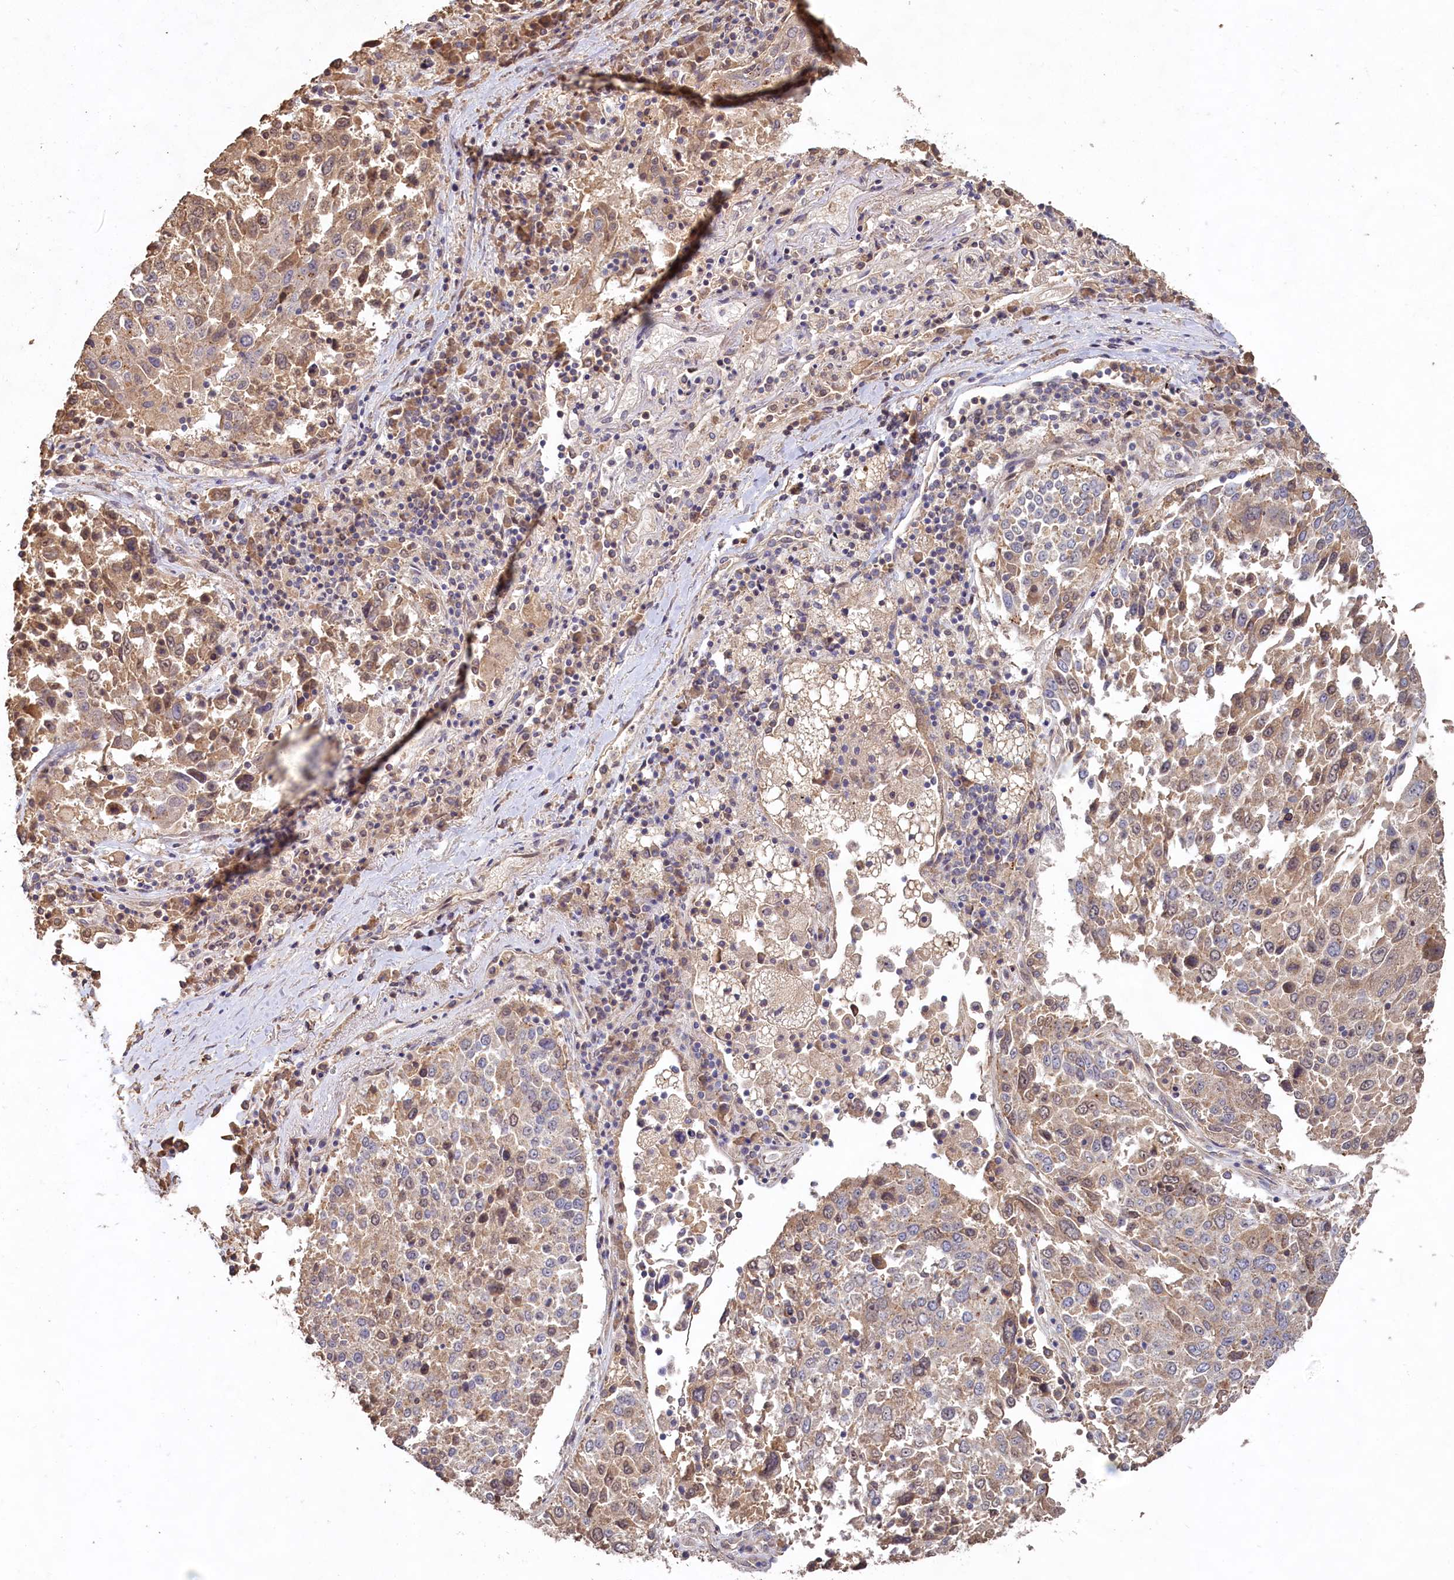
{"staining": {"intensity": "moderate", "quantity": "25%-75%", "location": "cytoplasmic/membranous"}, "tissue": "lung cancer", "cell_type": "Tumor cells", "image_type": "cancer", "snomed": [{"axis": "morphology", "description": "Squamous cell carcinoma, NOS"}, {"axis": "topography", "description": "Lung"}], "caption": "An immunohistochemistry photomicrograph of neoplastic tissue is shown. Protein staining in brown labels moderate cytoplasmic/membranous positivity in lung cancer within tumor cells. (brown staining indicates protein expression, while blue staining denotes nuclei).", "gene": "FUNDC1", "patient": {"sex": "male", "age": 65}}